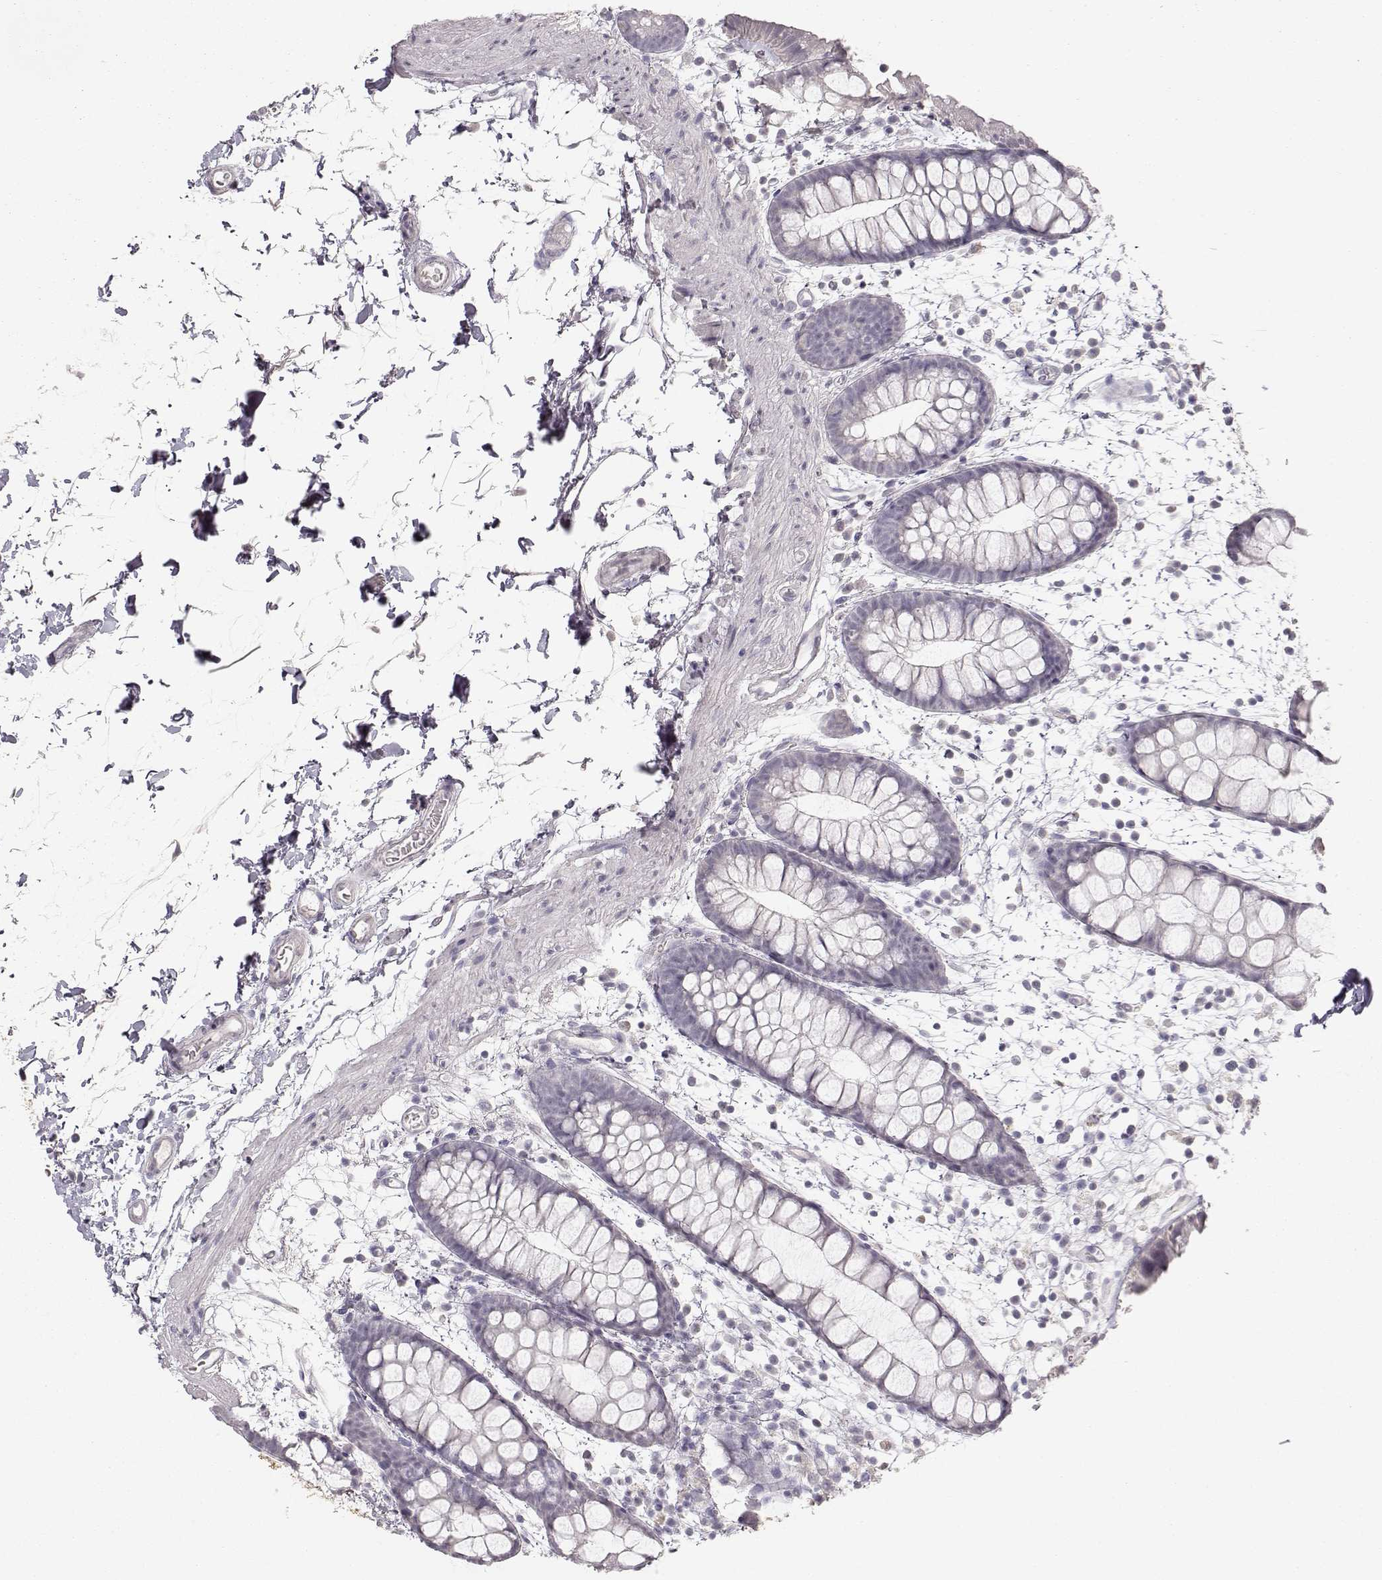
{"staining": {"intensity": "negative", "quantity": "none", "location": "none"}, "tissue": "rectum", "cell_type": "Glandular cells", "image_type": "normal", "snomed": [{"axis": "morphology", "description": "Normal tissue, NOS"}, {"axis": "topography", "description": "Rectum"}], "caption": "Rectum was stained to show a protein in brown. There is no significant expression in glandular cells. Brightfield microscopy of immunohistochemistry stained with DAB (brown) and hematoxylin (blue), captured at high magnification.", "gene": "TKTL1", "patient": {"sex": "male", "age": 57}}